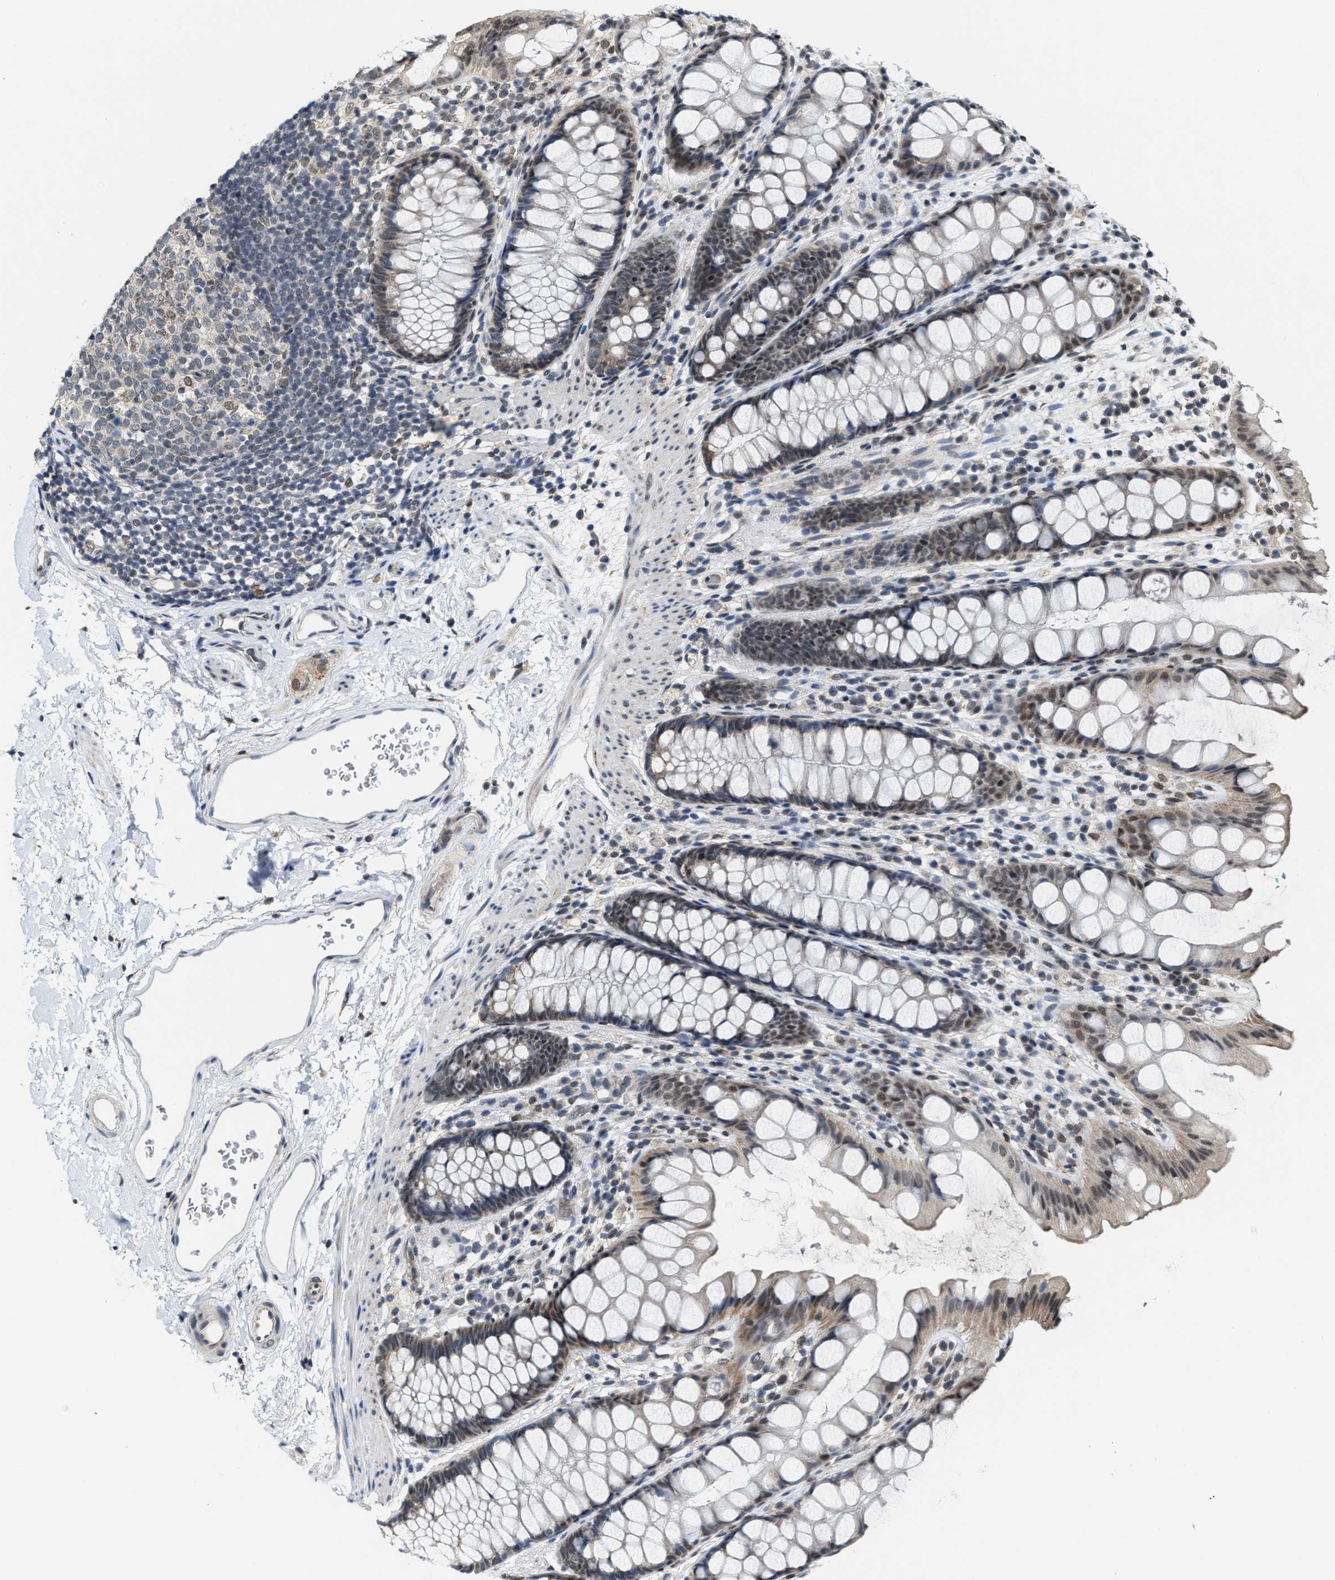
{"staining": {"intensity": "weak", "quantity": ">75%", "location": "cytoplasmic/membranous,nuclear"}, "tissue": "rectum", "cell_type": "Glandular cells", "image_type": "normal", "snomed": [{"axis": "morphology", "description": "Normal tissue, NOS"}, {"axis": "topography", "description": "Rectum"}], "caption": "Human rectum stained for a protein (brown) shows weak cytoplasmic/membranous,nuclear positive staining in approximately >75% of glandular cells.", "gene": "KIF24", "patient": {"sex": "female", "age": 65}}